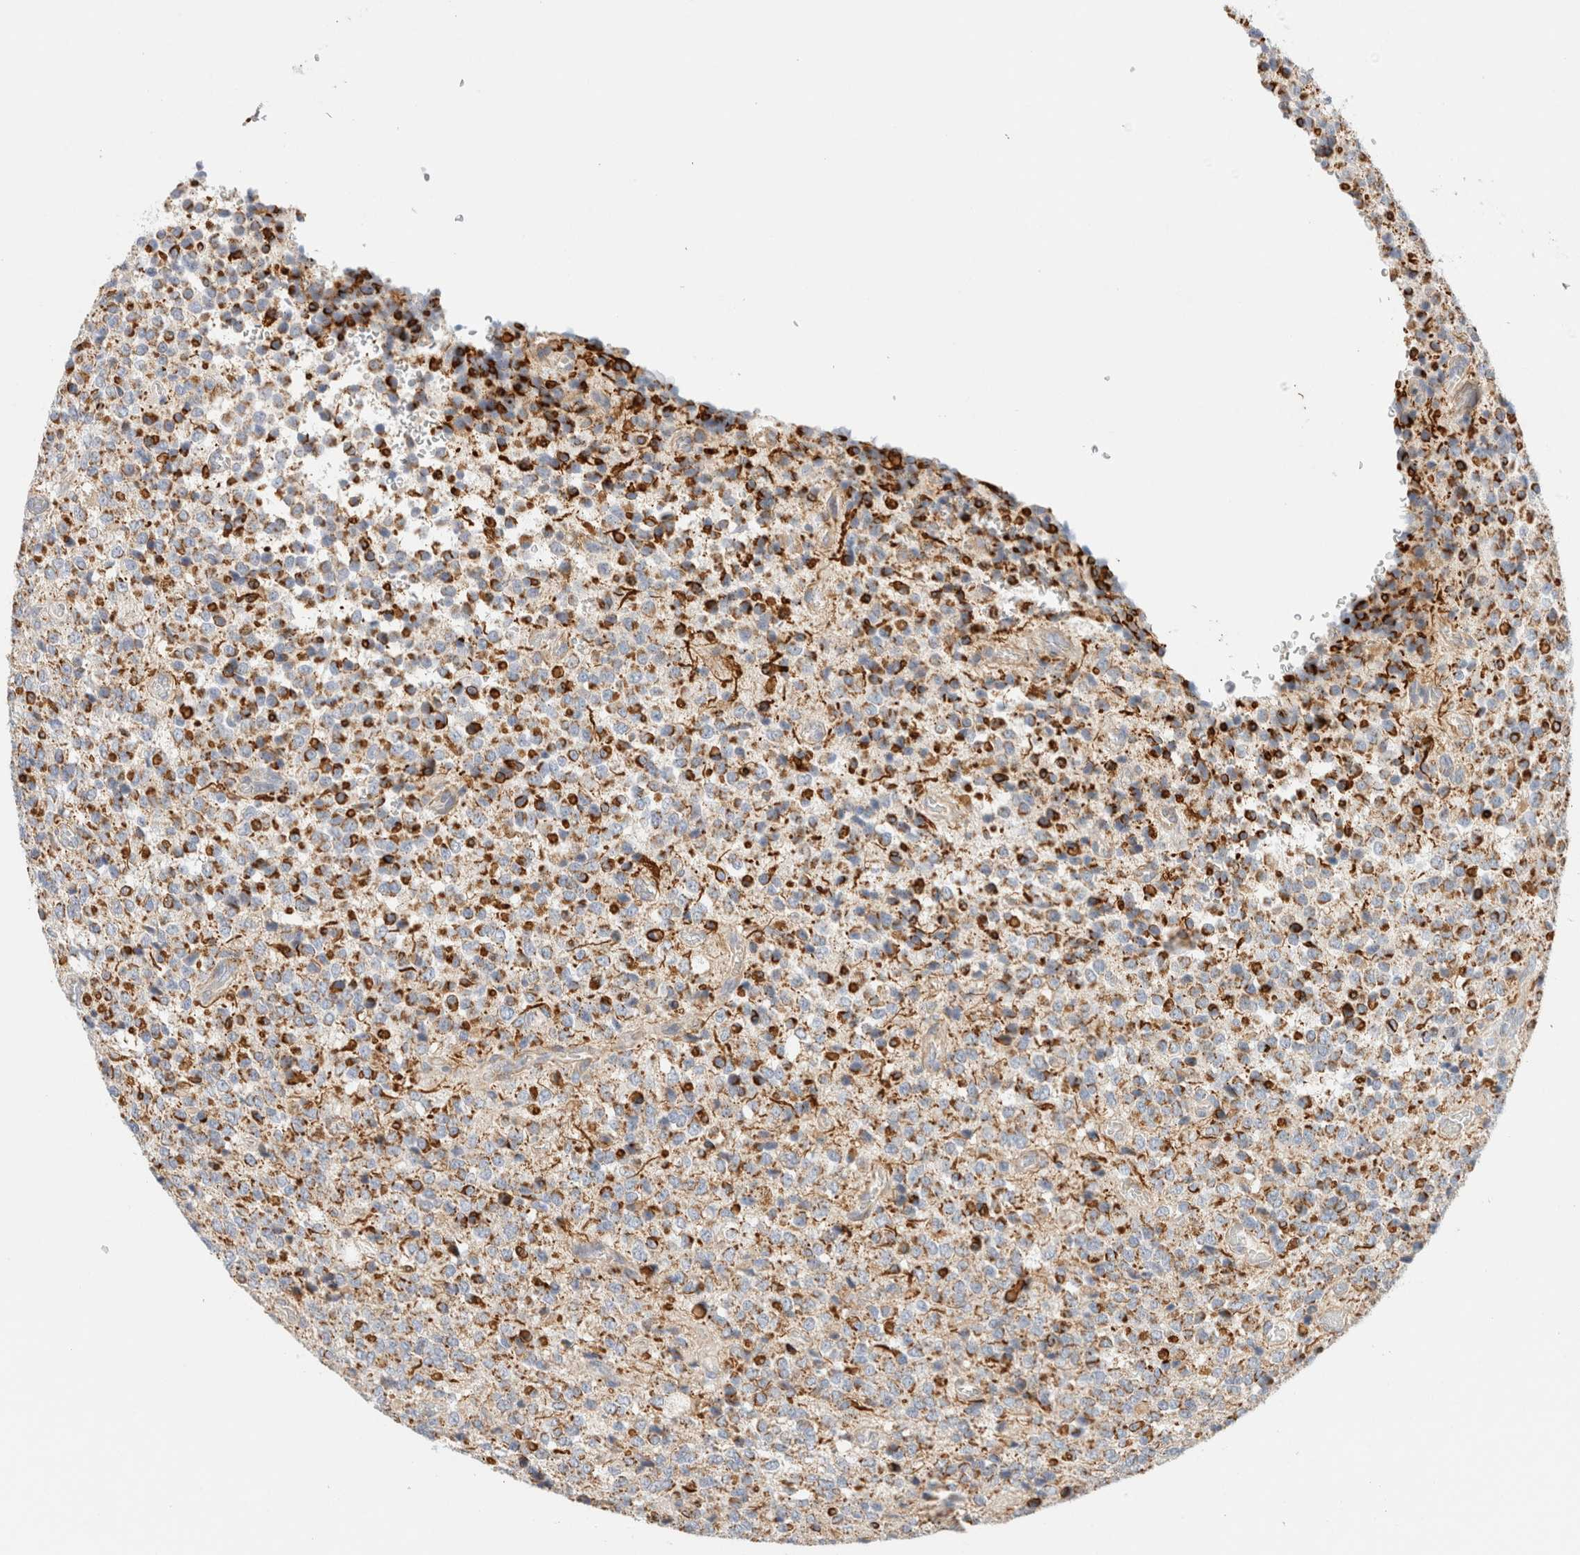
{"staining": {"intensity": "strong", "quantity": "25%-75%", "location": "cytoplasmic/membranous"}, "tissue": "glioma", "cell_type": "Tumor cells", "image_type": "cancer", "snomed": [{"axis": "morphology", "description": "Glioma, malignant, High grade"}, {"axis": "topography", "description": "pancreas cauda"}], "caption": "This is a photomicrograph of IHC staining of glioma, which shows strong staining in the cytoplasmic/membranous of tumor cells.", "gene": "MRM3", "patient": {"sex": "male", "age": 60}}